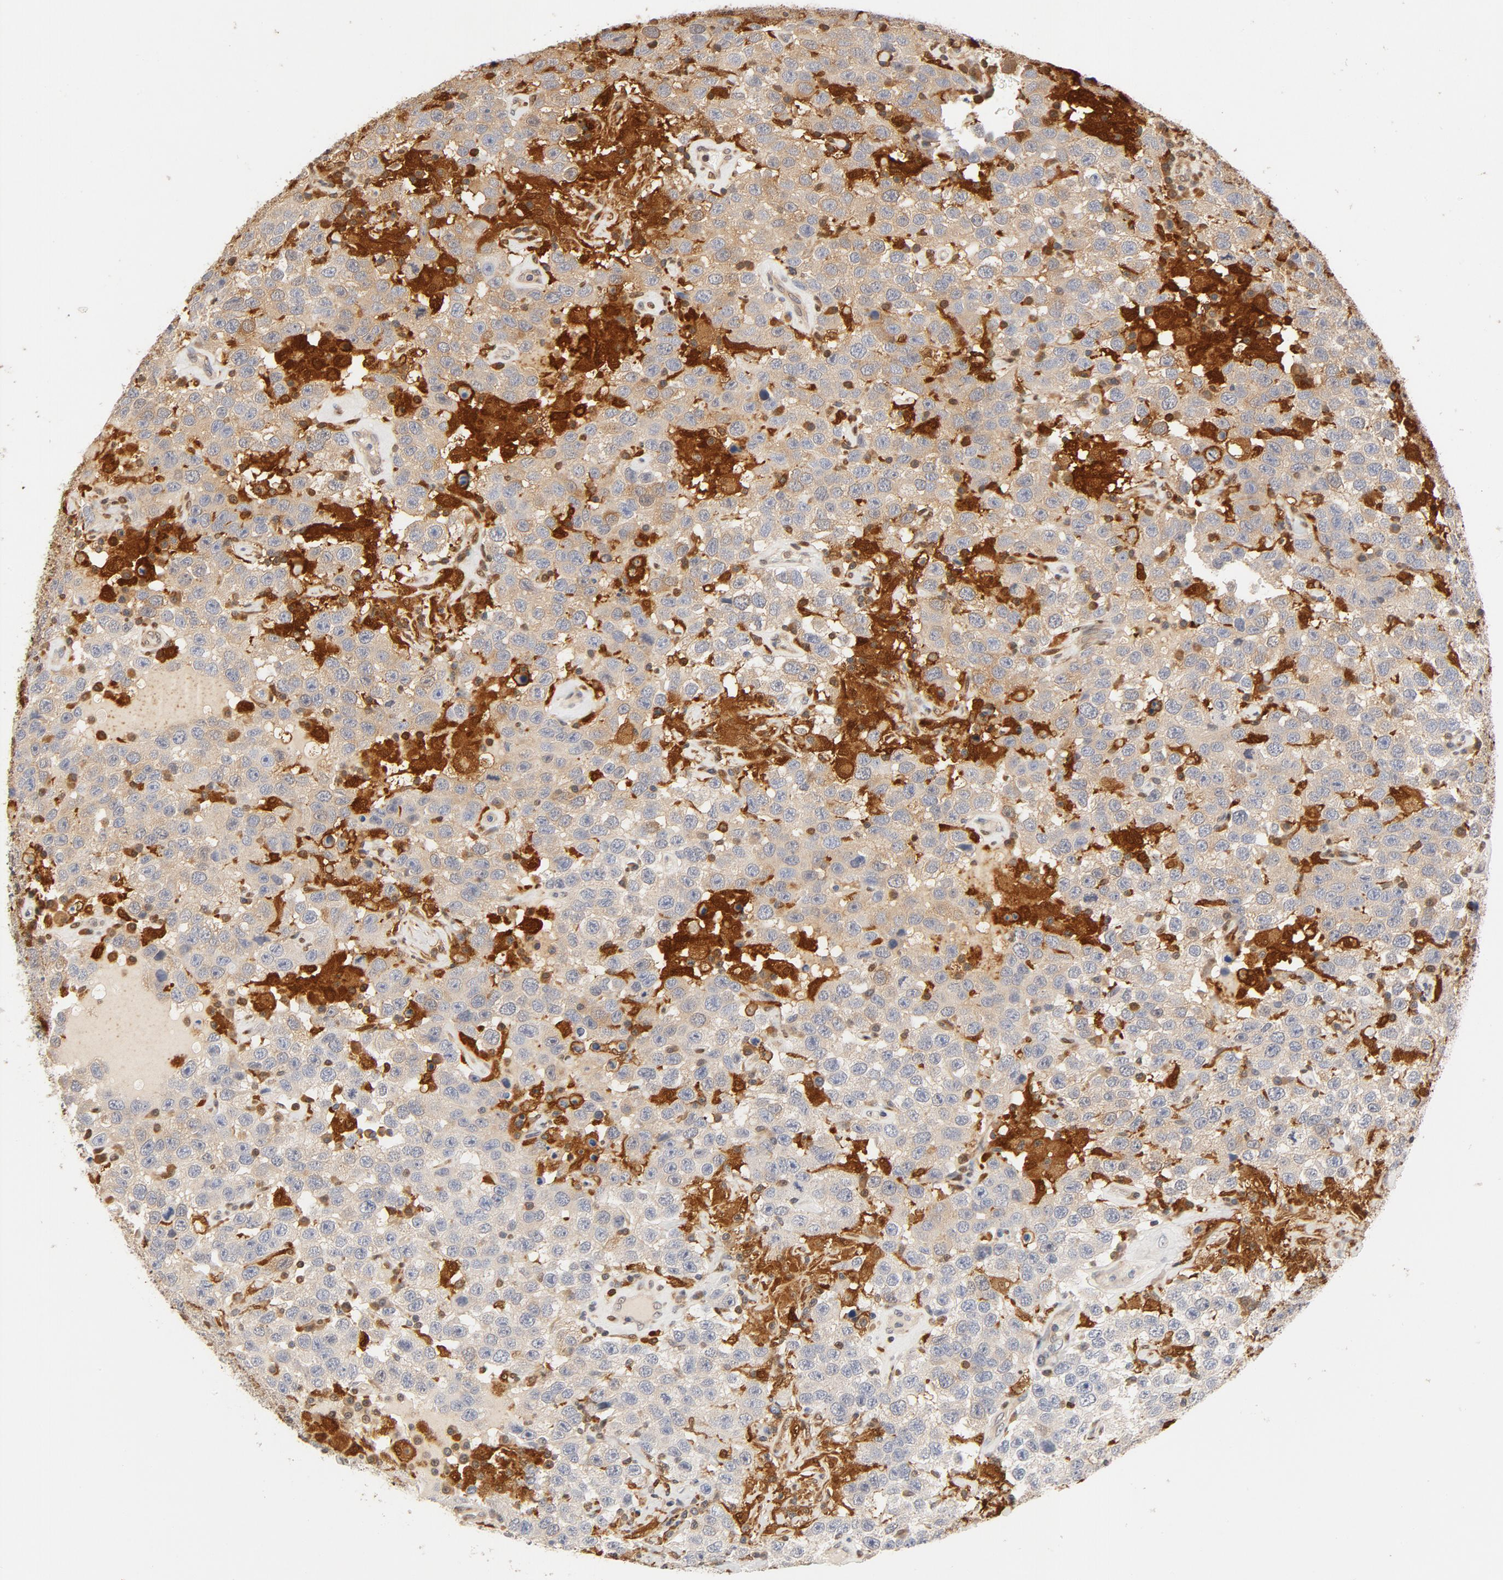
{"staining": {"intensity": "weak", "quantity": "25%-75%", "location": "cytoplasmic/membranous"}, "tissue": "testis cancer", "cell_type": "Tumor cells", "image_type": "cancer", "snomed": [{"axis": "morphology", "description": "Seminoma, NOS"}, {"axis": "topography", "description": "Testis"}], "caption": "Immunohistochemistry (IHC) of testis seminoma shows low levels of weak cytoplasmic/membranous positivity in about 25%-75% of tumor cells.", "gene": "STAT1", "patient": {"sex": "male", "age": 41}}